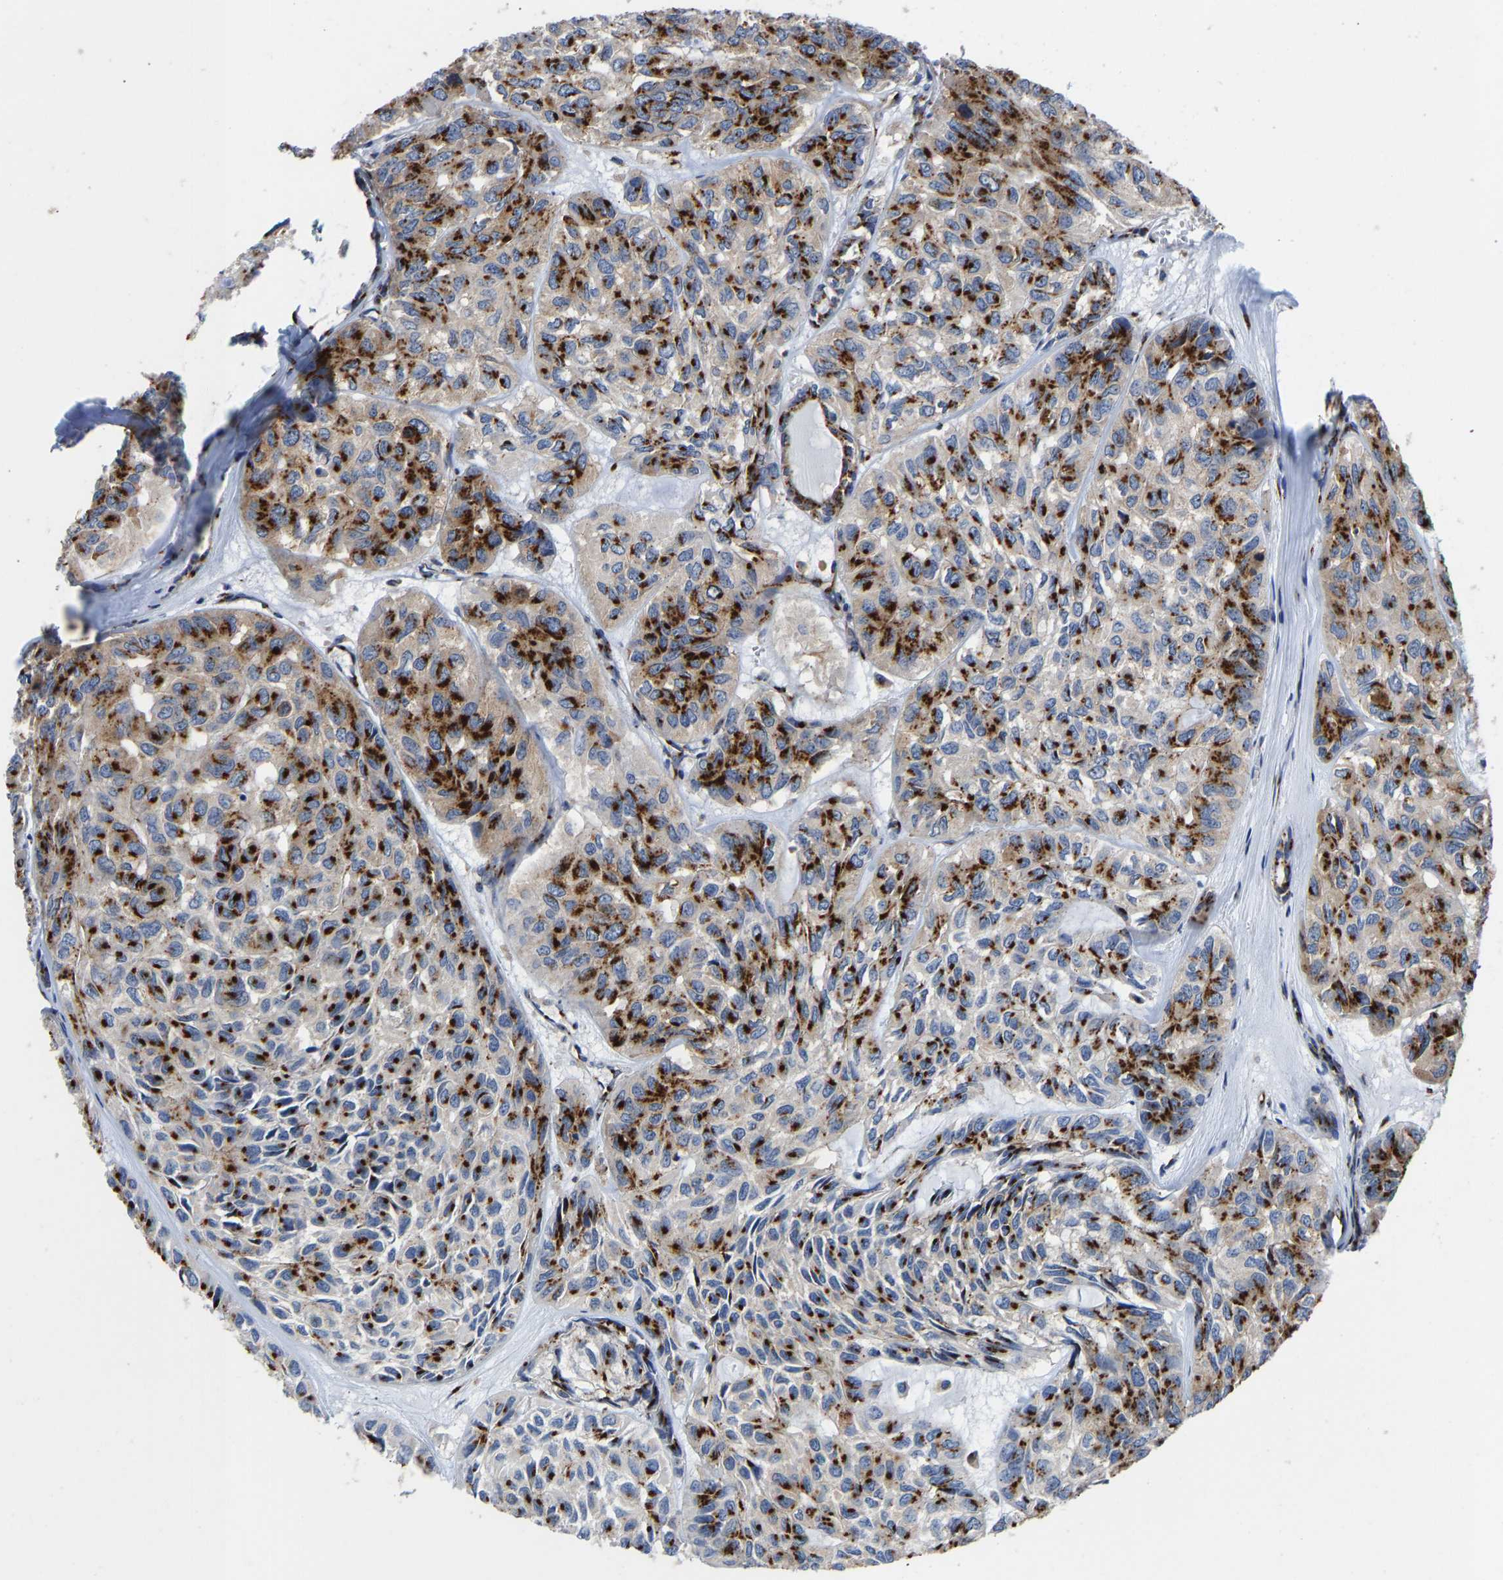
{"staining": {"intensity": "strong", "quantity": ">75%", "location": "cytoplasmic/membranous"}, "tissue": "head and neck cancer", "cell_type": "Tumor cells", "image_type": "cancer", "snomed": [{"axis": "morphology", "description": "Adenocarcinoma, NOS"}, {"axis": "topography", "description": "Salivary gland, NOS"}, {"axis": "topography", "description": "Head-Neck"}], "caption": "This image displays immunohistochemistry staining of human head and neck adenocarcinoma, with high strong cytoplasmic/membranous expression in approximately >75% of tumor cells.", "gene": "TMEM87A", "patient": {"sex": "female", "age": 76}}